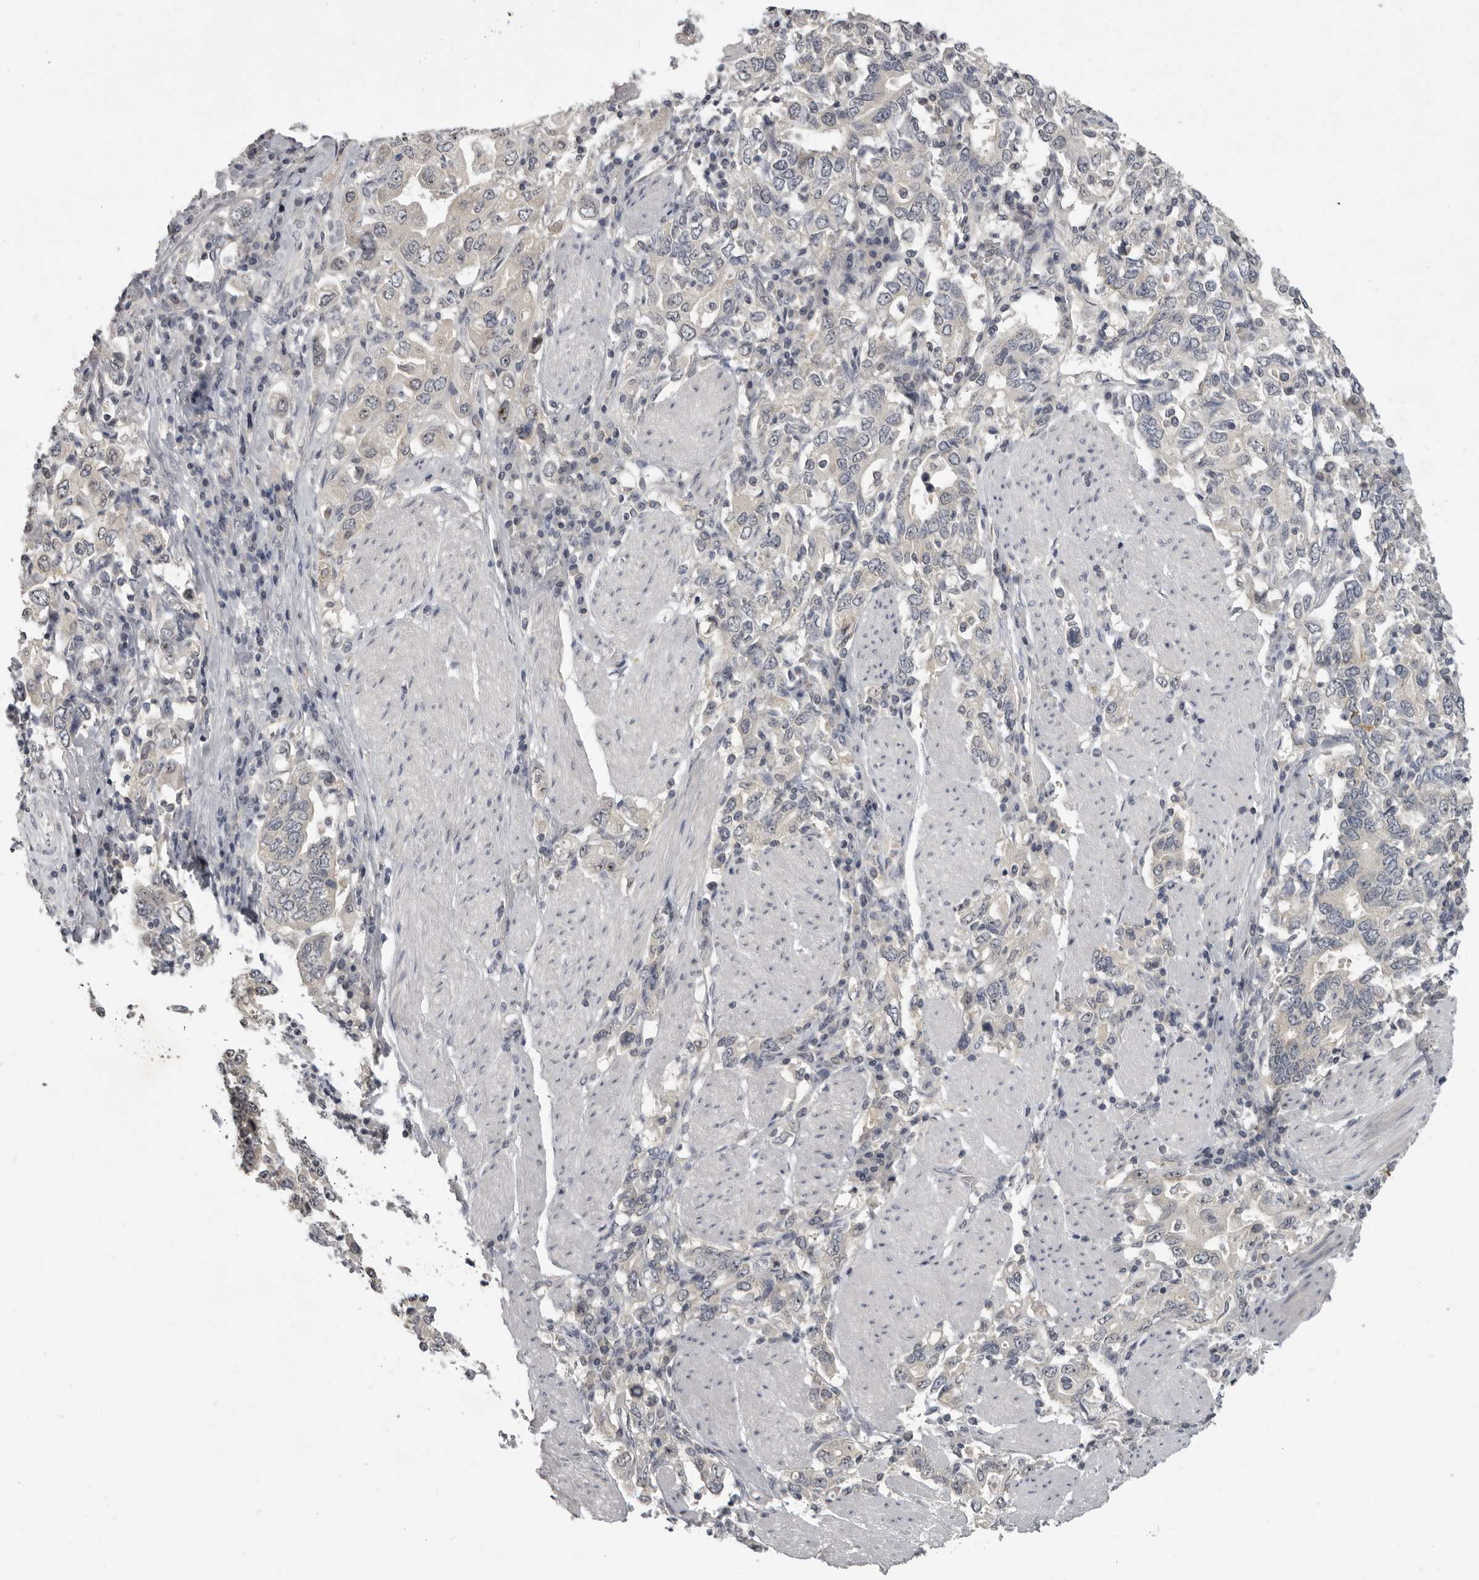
{"staining": {"intensity": "negative", "quantity": "none", "location": "none"}, "tissue": "stomach cancer", "cell_type": "Tumor cells", "image_type": "cancer", "snomed": [{"axis": "morphology", "description": "Adenocarcinoma, NOS"}, {"axis": "topography", "description": "Stomach, upper"}], "caption": "Image shows no protein staining in tumor cells of stomach adenocarcinoma tissue.", "gene": "MRTO4", "patient": {"sex": "male", "age": 62}}